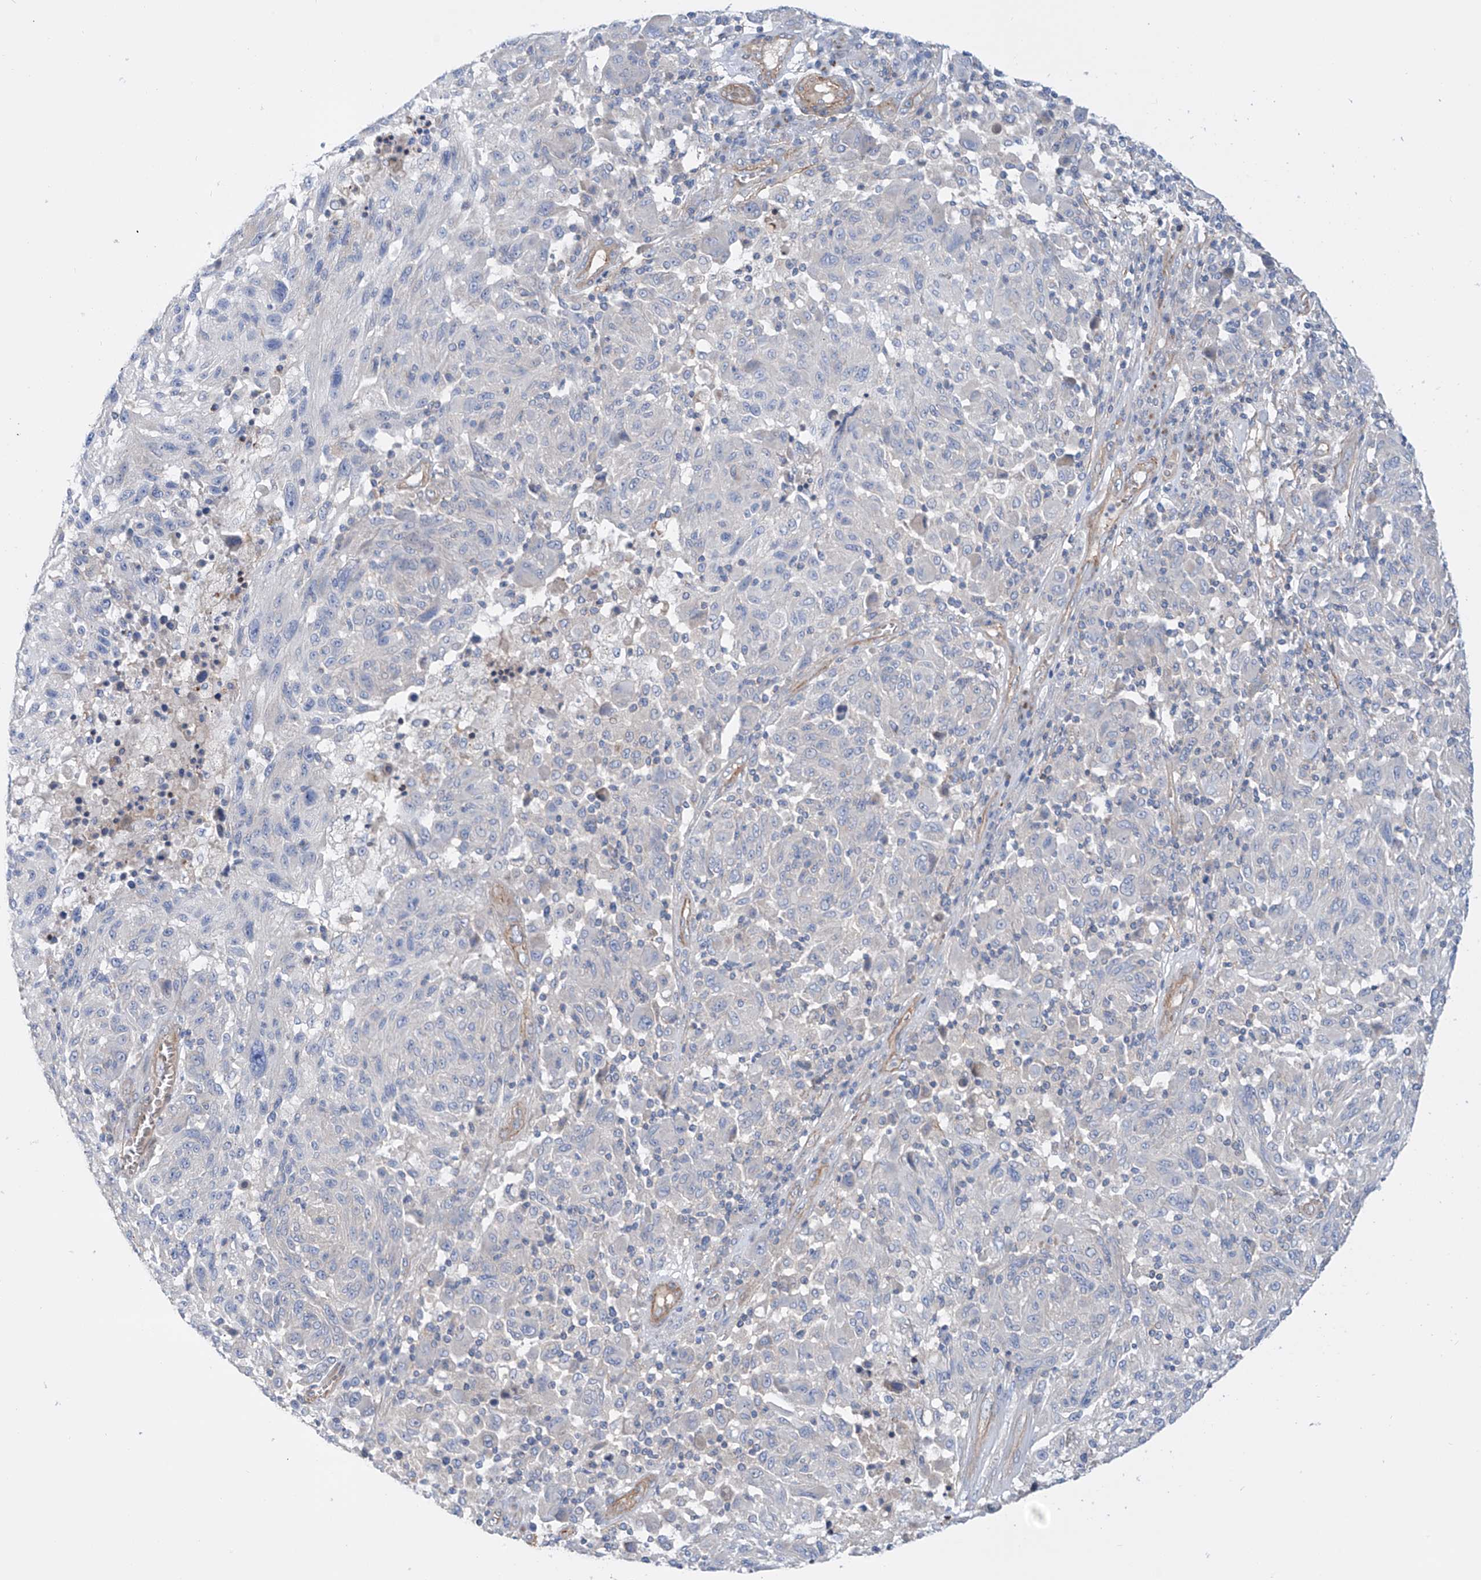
{"staining": {"intensity": "negative", "quantity": "none", "location": "none"}, "tissue": "melanoma", "cell_type": "Tumor cells", "image_type": "cancer", "snomed": [{"axis": "morphology", "description": "Malignant melanoma, NOS"}, {"axis": "topography", "description": "Skin"}], "caption": "High power microscopy image of an IHC histopathology image of malignant melanoma, revealing no significant staining in tumor cells.", "gene": "TMEM209", "patient": {"sex": "male", "age": 53}}